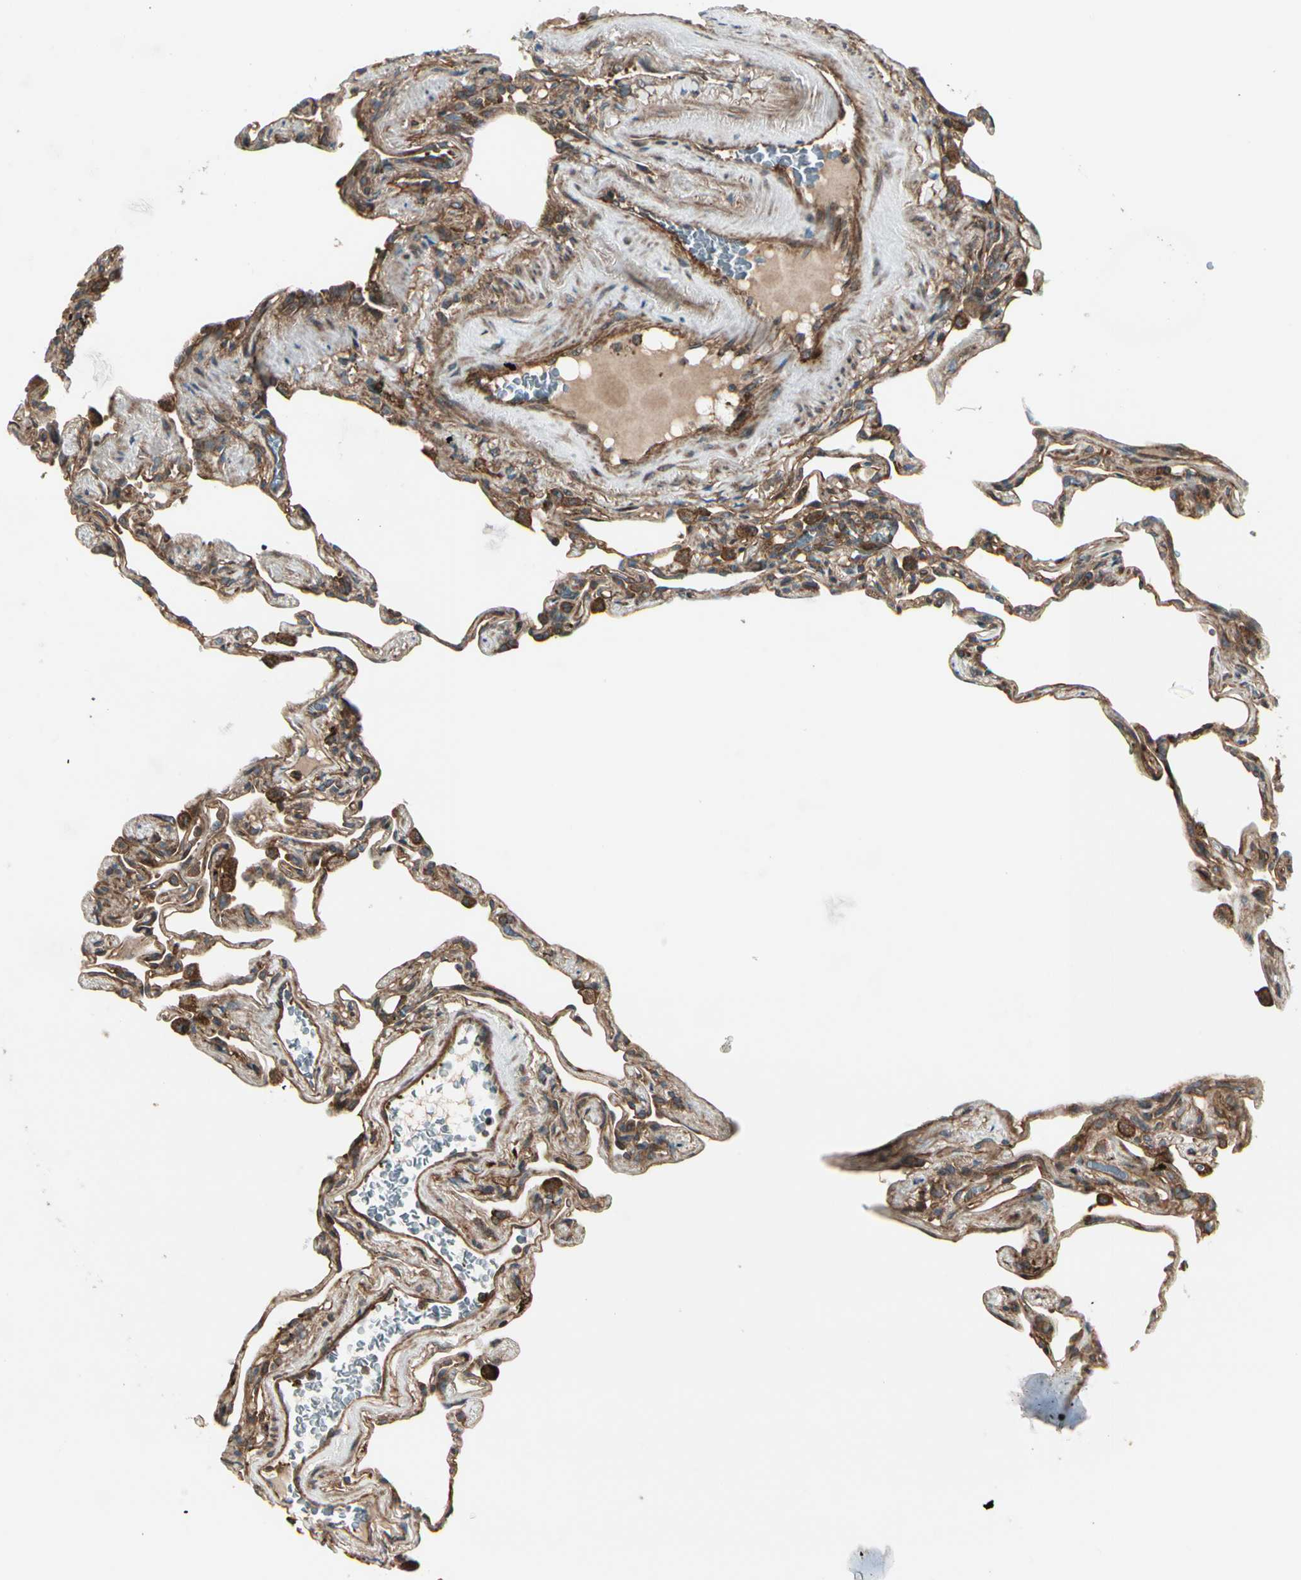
{"staining": {"intensity": "strong", "quantity": ">75%", "location": "cytoplasmic/membranous"}, "tissue": "lung", "cell_type": "Alveolar cells", "image_type": "normal", "snomed": [{"axis": "morphology", "description": "Normal tissue, NOS"}, {"axis": "morphology", "description": "Inflammation, NOS"}, {"axis": "topography", "description": "Lung"}], "caption": "This is a histology image of IHC staining of unremarkable lung, which shows strong expression in the cytoplasmic/membranous of alveolar cells.", "gene": "FKBP15", "patient": {"sex": "male", "age": 69}}